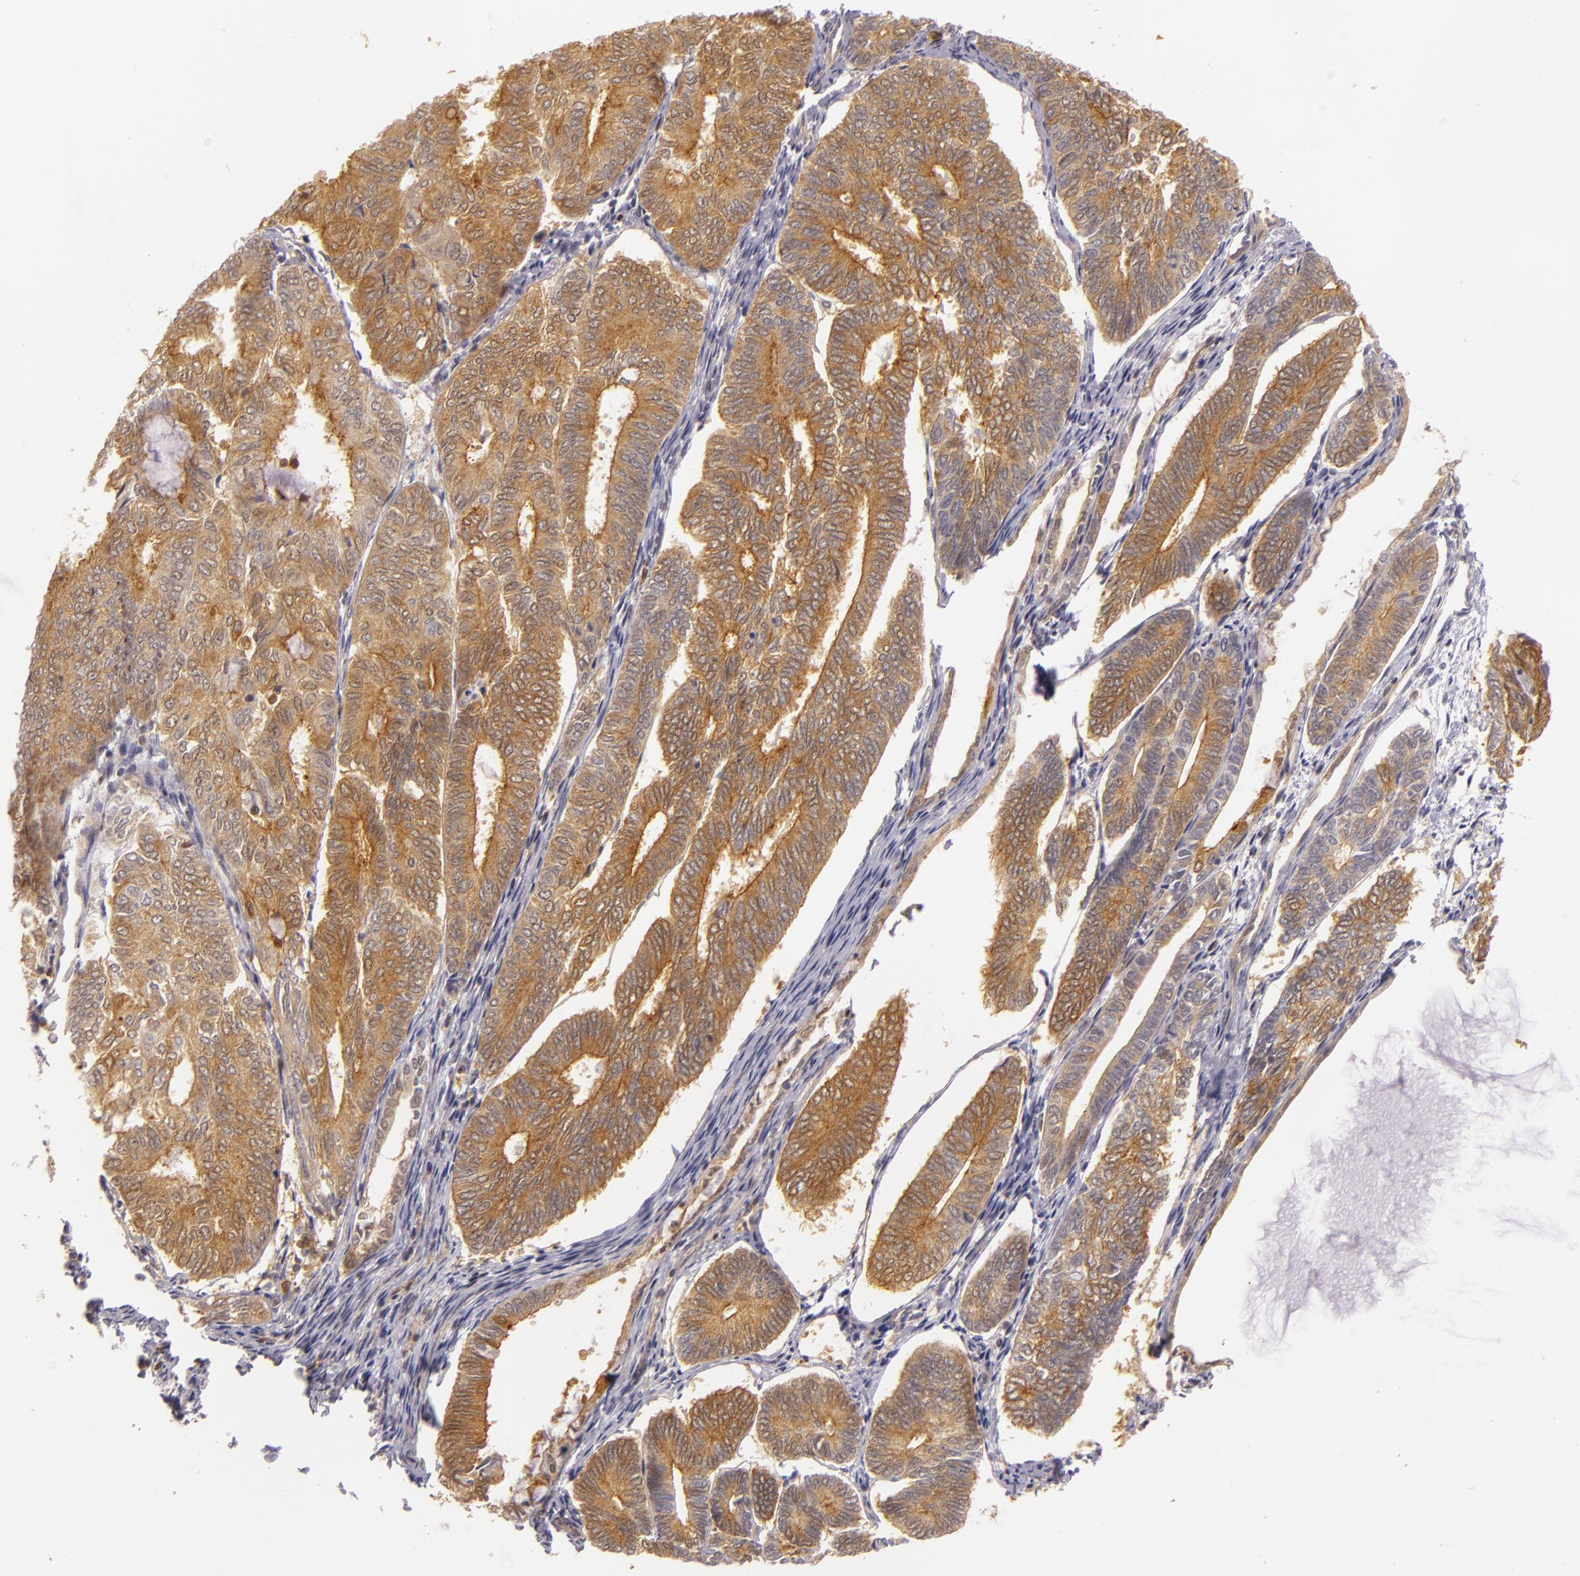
{"staining": {"intensity": "strong", "quantity": ">75%", "location": "nuclear"}, "tissue": "endometrial cancer", "cell_type": "Tumor cells", "image_type": "cancer", "snomed": [{"axis": "morphology", "description": "Adenocarcinoma, NOS"}, {"axis": "topography", "description": "Endometrium"}], "caption": "Immunohistochemistry photomicrograph of endometrial cancer (adenocarcinoma) stained for a protein (brown), which demonstrates high levels of strong nuclear expression in about >75% of tumor cells.", "gene": "TOM1", "patient": {"sex": "female", "age": 59}}